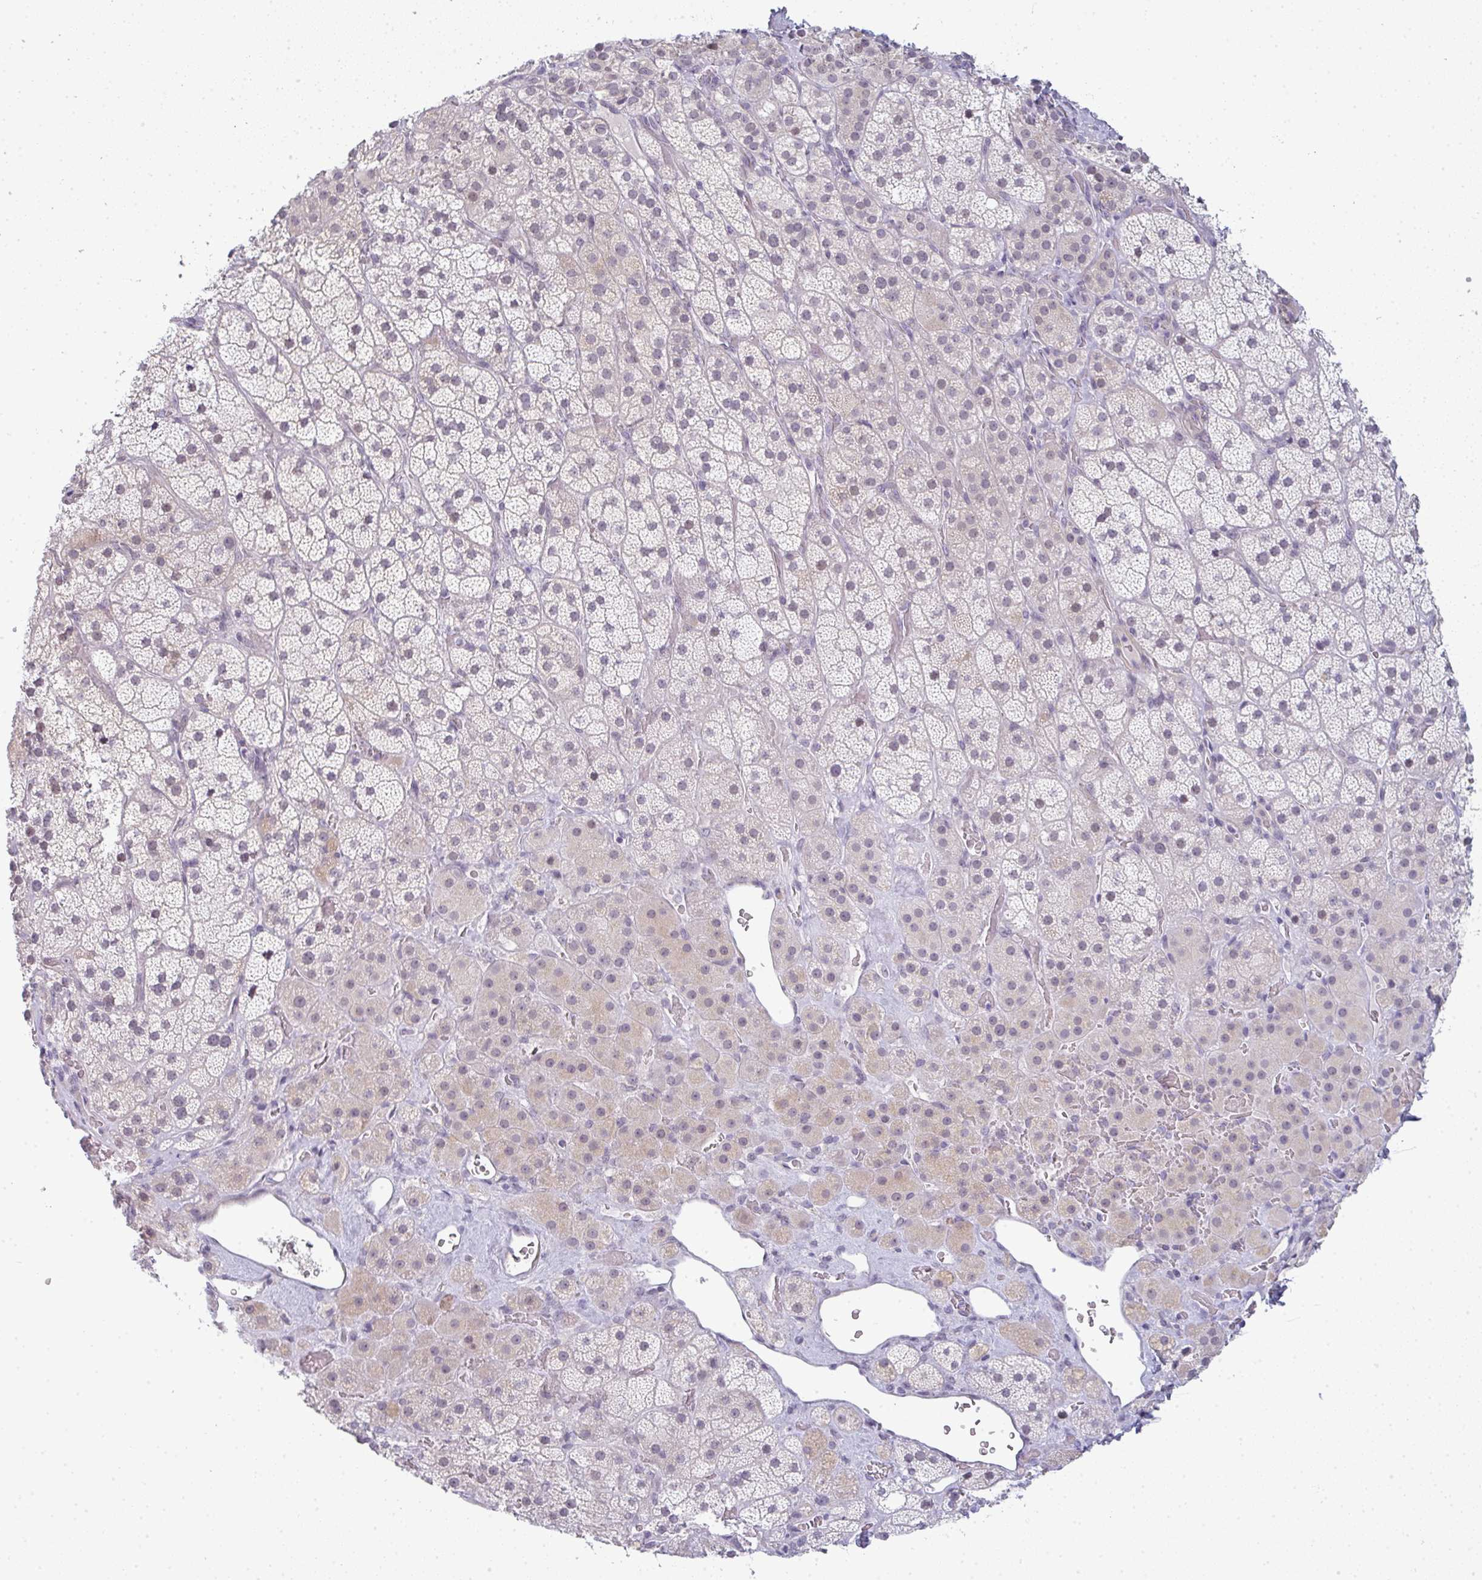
{"staining": {"intensity": "moderate", "quantity": "<25%", "location": "cytoplasmic/membranous,nuclear"}, "tissue": "adrenal gland", "cell_type": "Glandular cells", "image_type": "normal", "snomed": [{"axis": "morphology", "description": "Normal tissue, NOS"}, {"axis": "topography", "description": "Adrenal gland"}], "caption": "Protein staining of unremarkable adrenal gland displays moderate cytoplasmic/membranous,nuclear staining in about <25% of glandular cells.", "gene": "TEX33", "patient": {"sex": "male", "age": 57}}